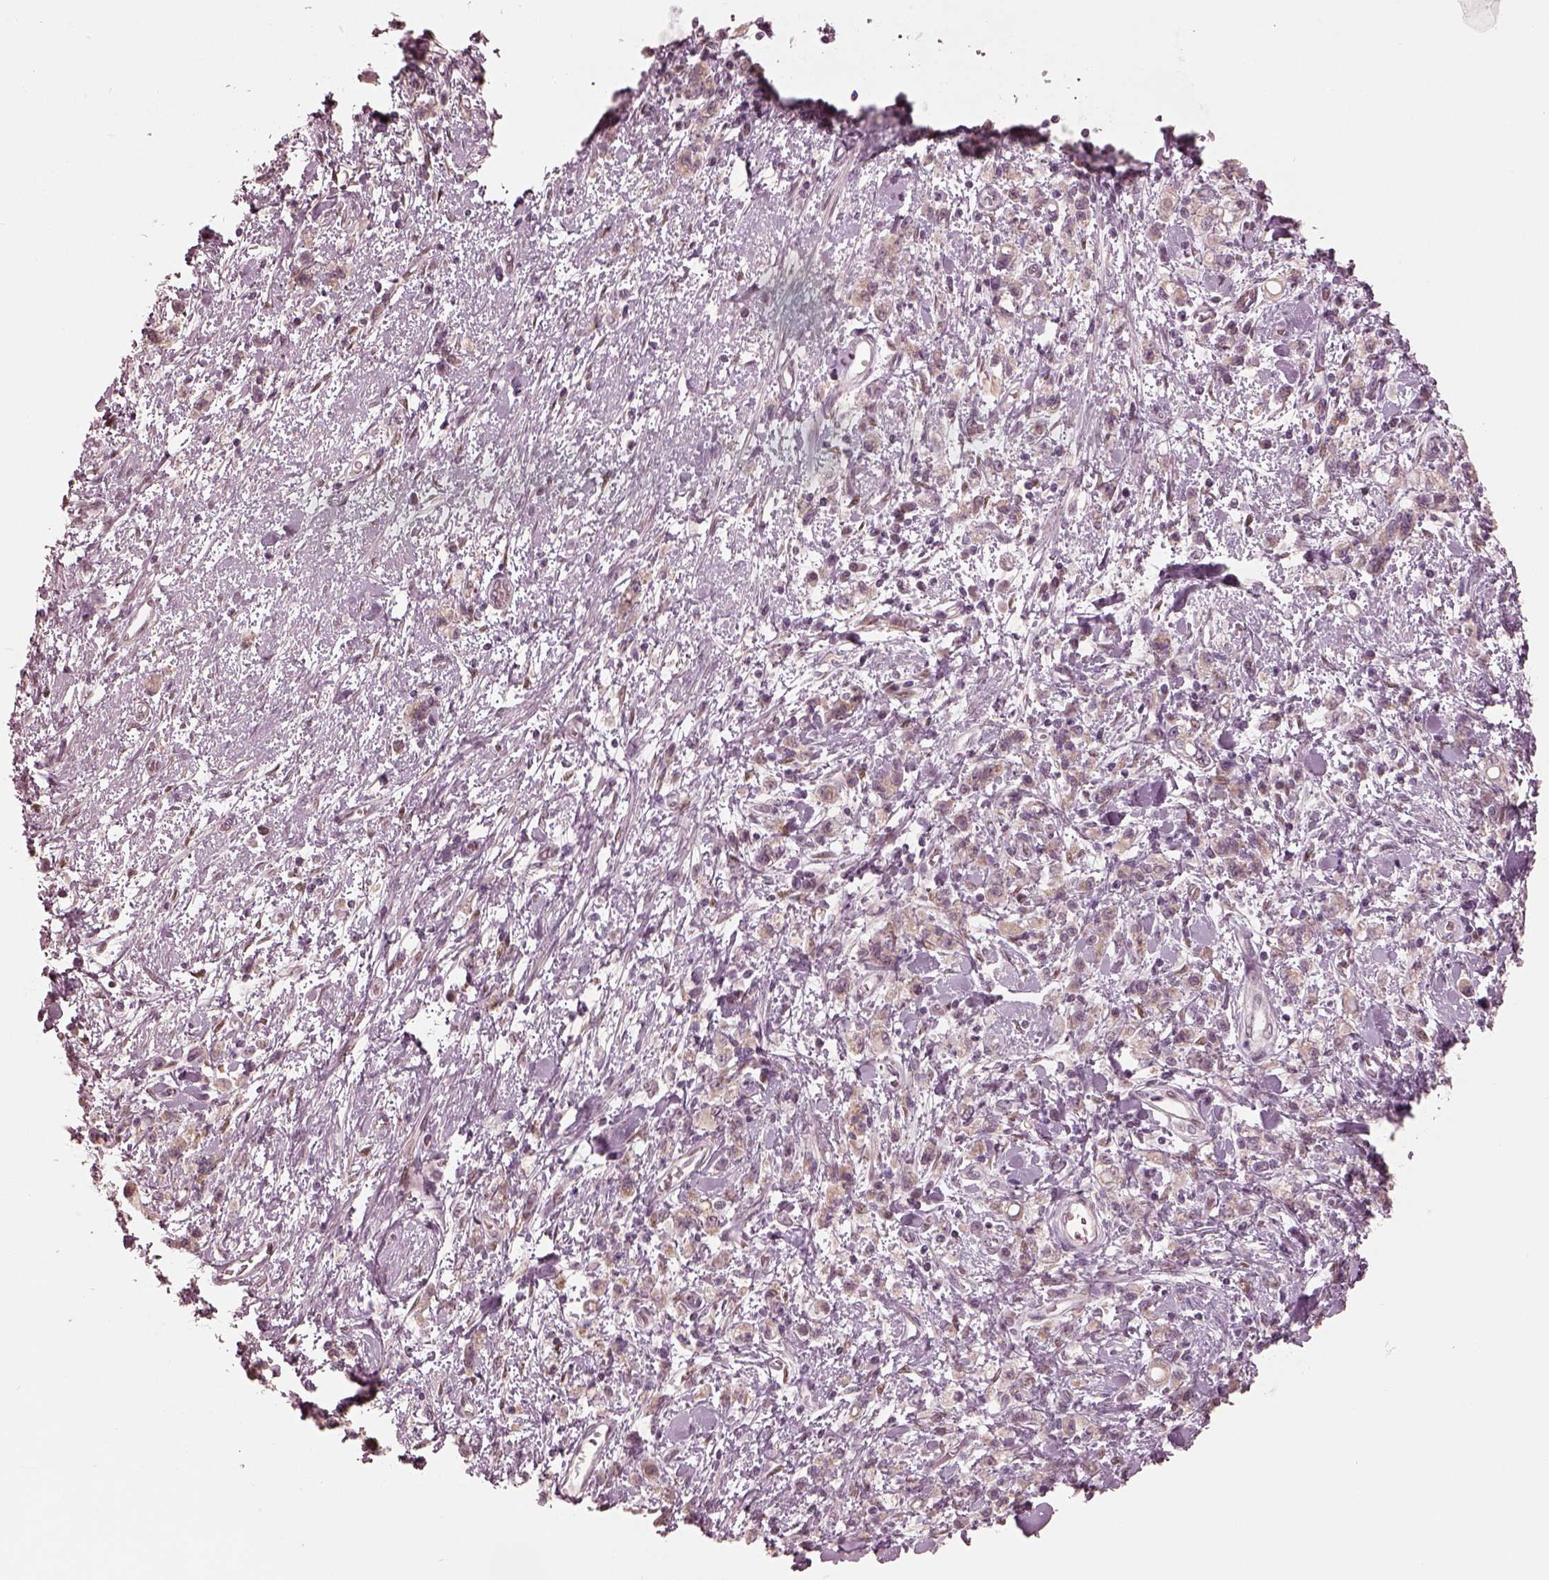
{"staining": {"intensity": "weak", "quantity": "25%-75%", "location": "cytoplasmic/membranous"}, "tissue": "stomach cancer", "cell_type": "Tumor cells", "image_type": "cancer", "snomed": [{"axis": "morphology", "description": "Adenocarcinoma, NOS"}, {"axis": "topography", "description": "Stomach"}], "caption": "IHC of stomach cancer exhibits low levels of weak cytoplasmic/membranous staining in about 25%-75% of tumor cells.", "gene": "IQCB1", "patient": {"sex": "male", "age": 77}}